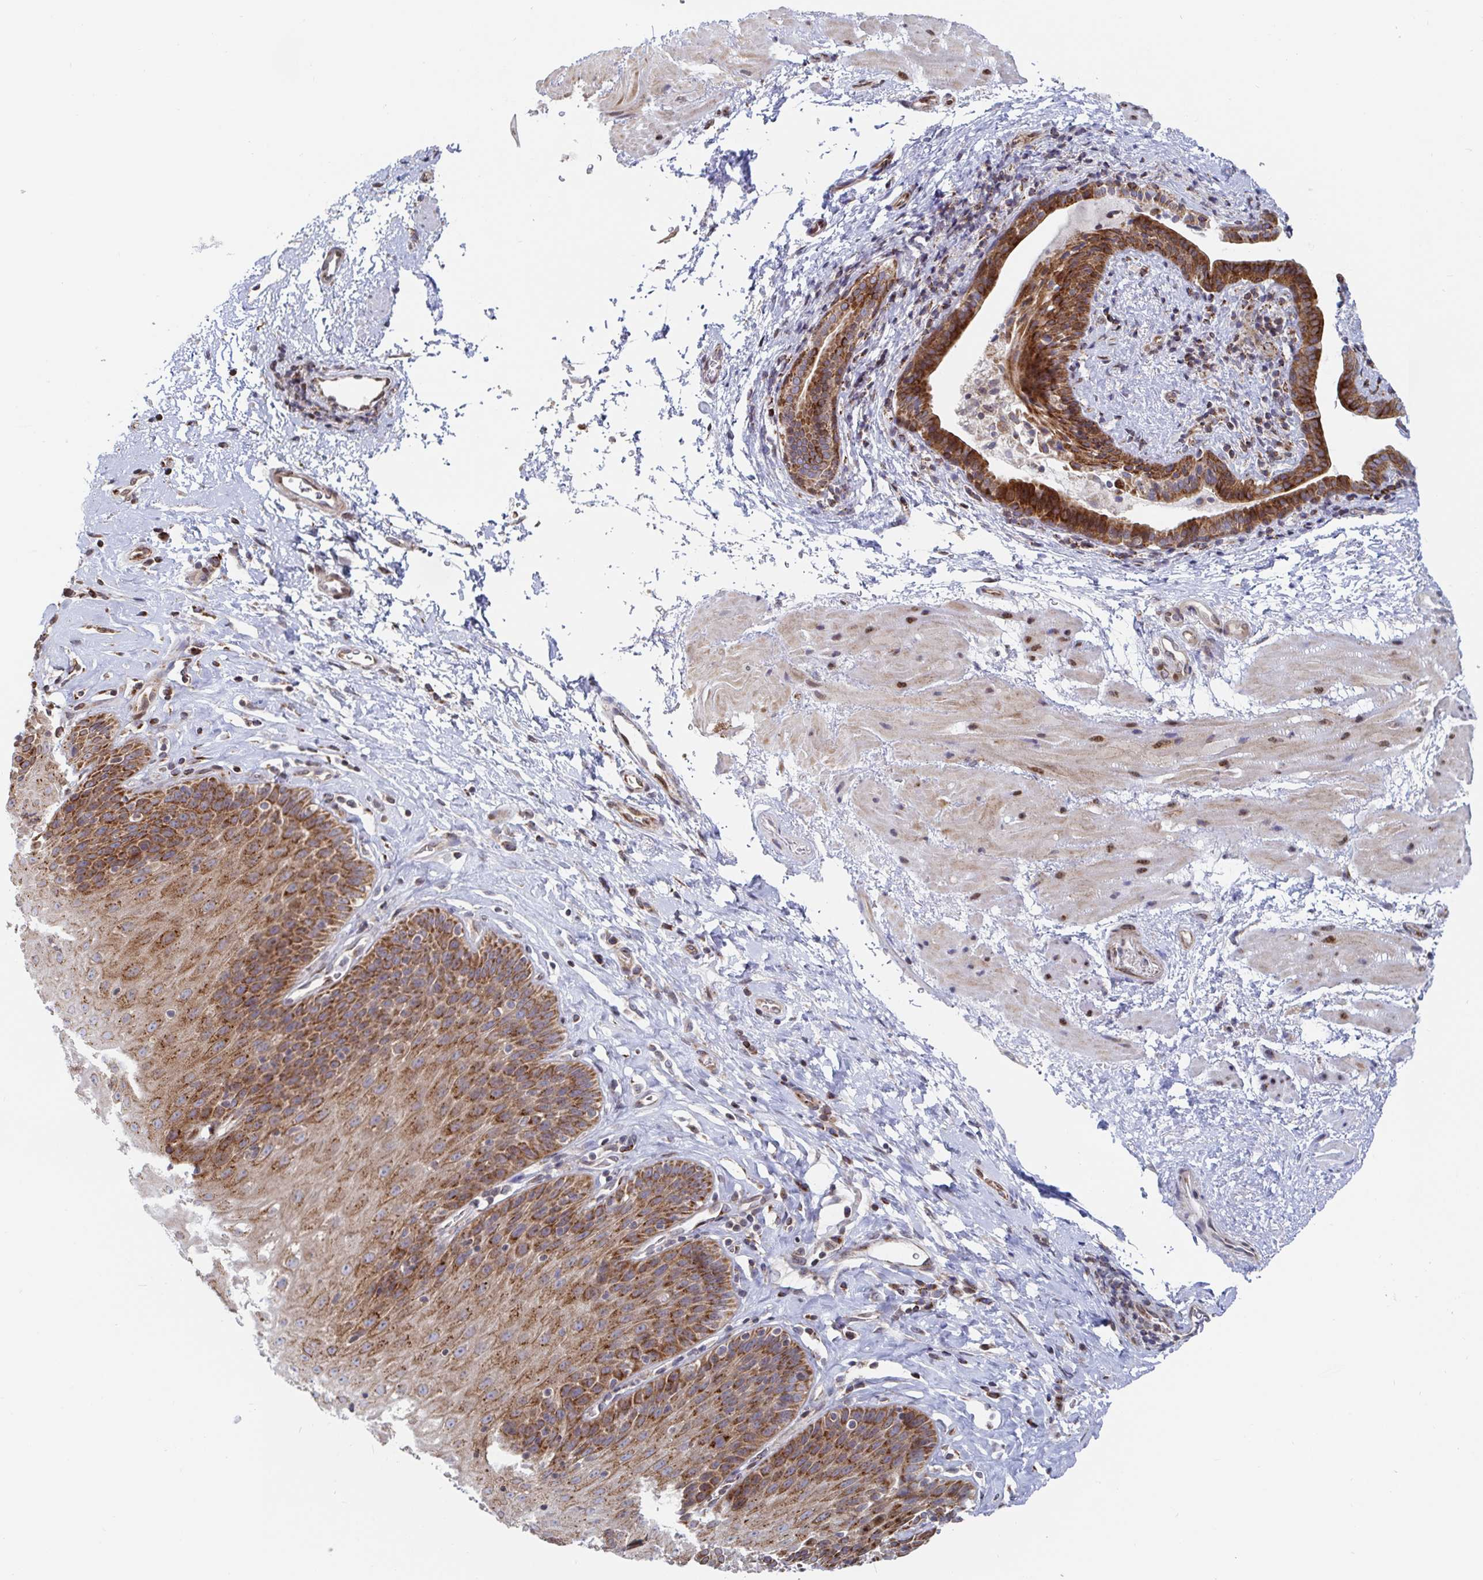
{"staining": {"intensity": "strong", "quantity": ">75%", "location": "cytoplasmic/membranous"}, "tissue": "esophagus", "cell_type": "Squamous epithelial cells", "image_type": "normal", "snomed": [{"axis": "morphology", "description": "Normal tissue, NOS"}, {"axis": "topography", "description": "Esophagus"}], "caption": "Immunohistochemical staining of unremarkable human esophagus exhibits high levels of strong cytoplasmic/membranous positivity in about >75% of squamous epithelial cells. Nuclei are stained in blue.", "gene": "STARD8", "patient": {"sex": "female", "age": 61}}